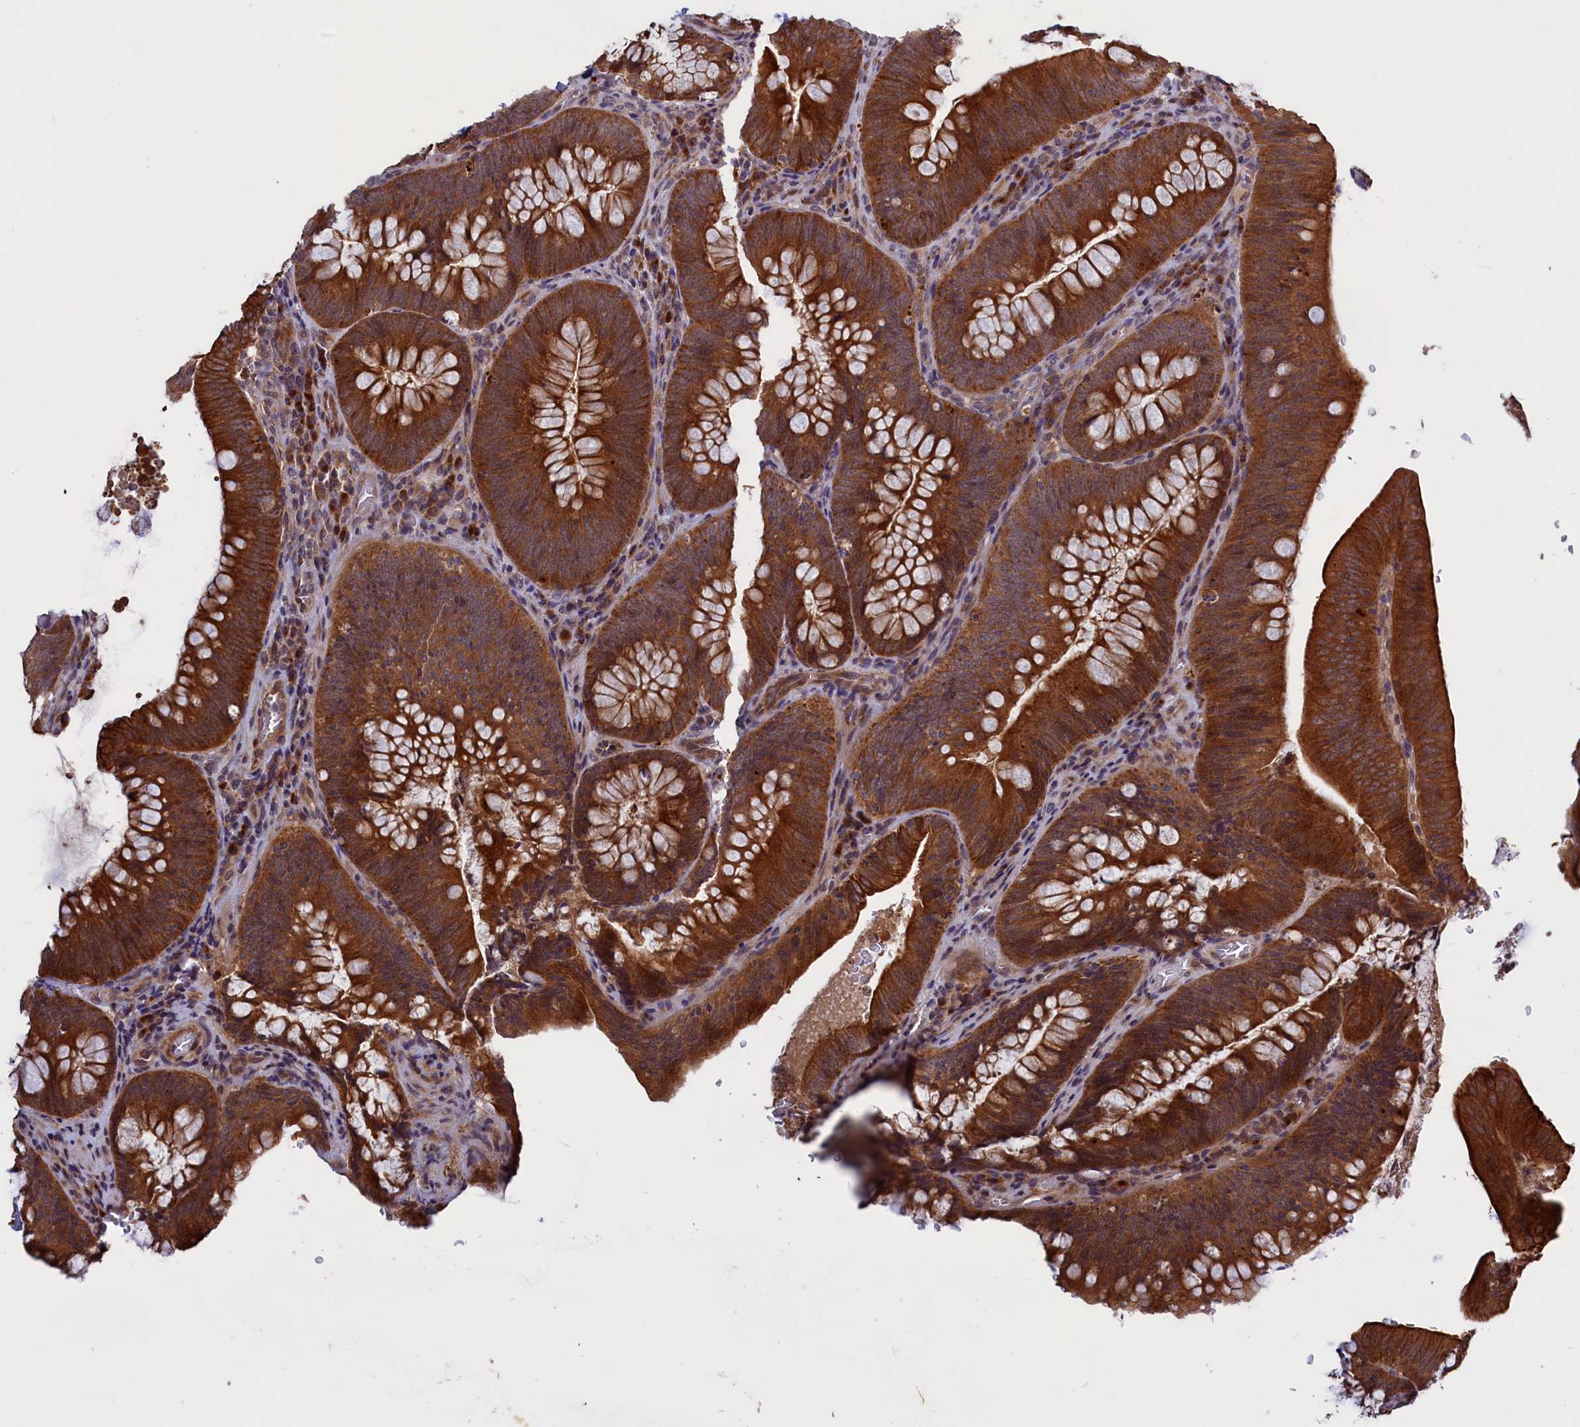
{"staining": {"intensity": "strong", "quantity": ">75%", "location": "cytoplasmic/membranous"}, "tissue": "colorectal cancer", "cell_type": "Tumor cells", "image_type": "cancer", "snomed": [{"axis": "morphology", "description": "Normal tissue, NOS"}, {"axis": "topography", "description": "Colon"}], "caption": "This image displays colorectal cancer stained with immunohistochemistry (IHC) to label a protein in brown. The cytoplasmic/membranous of tumor cells show strong positivity for the protein. Nuclei are counter-stained blue.", "gene": "DENND1B", "patient": {"sex": "female", "age": 82}}